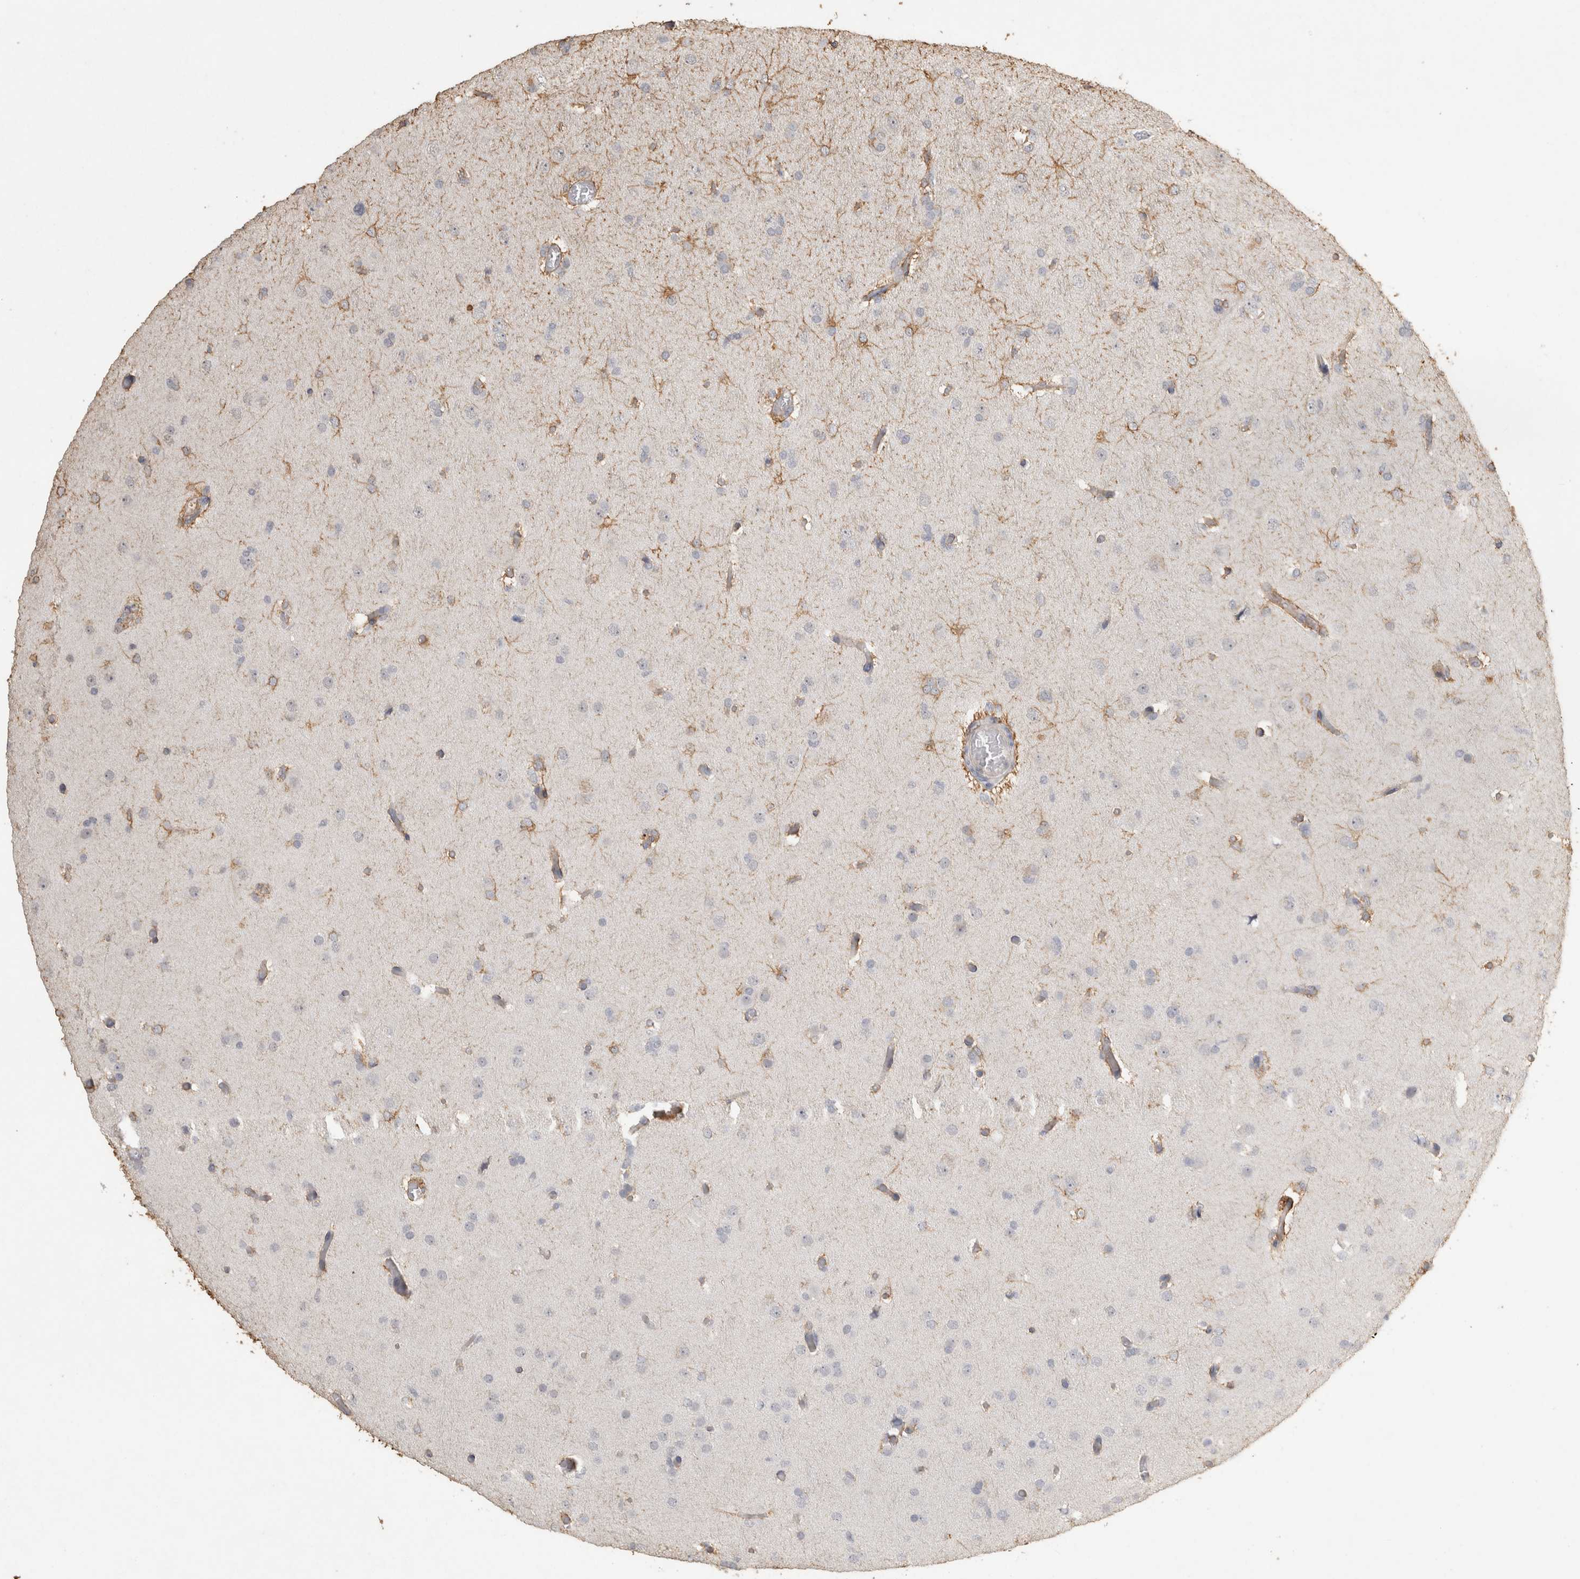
{"staining": {"intensity": "negative", "quantity": "none", "location": "none"}, "tissue": "glioma", "cell_type": "Tumor cells", "image_type": "cancer", "snomed": [{"axis": "morphology", "description": "Glioma, malignant, High grade"}, {"axis": "topography", "description": "Cerebral cortex"}], "caption": "DAB (3,3'-diaminobenzidine) immunohistochemical staining of human malignant glioma (high-grade) reveals no significant positivity in tumor cells. (DAB immunohistochemistry visualized using brightfield microscopy, high magnification).", "gene": "REPS2", "patient": {"sex": "female", "age": 36}}